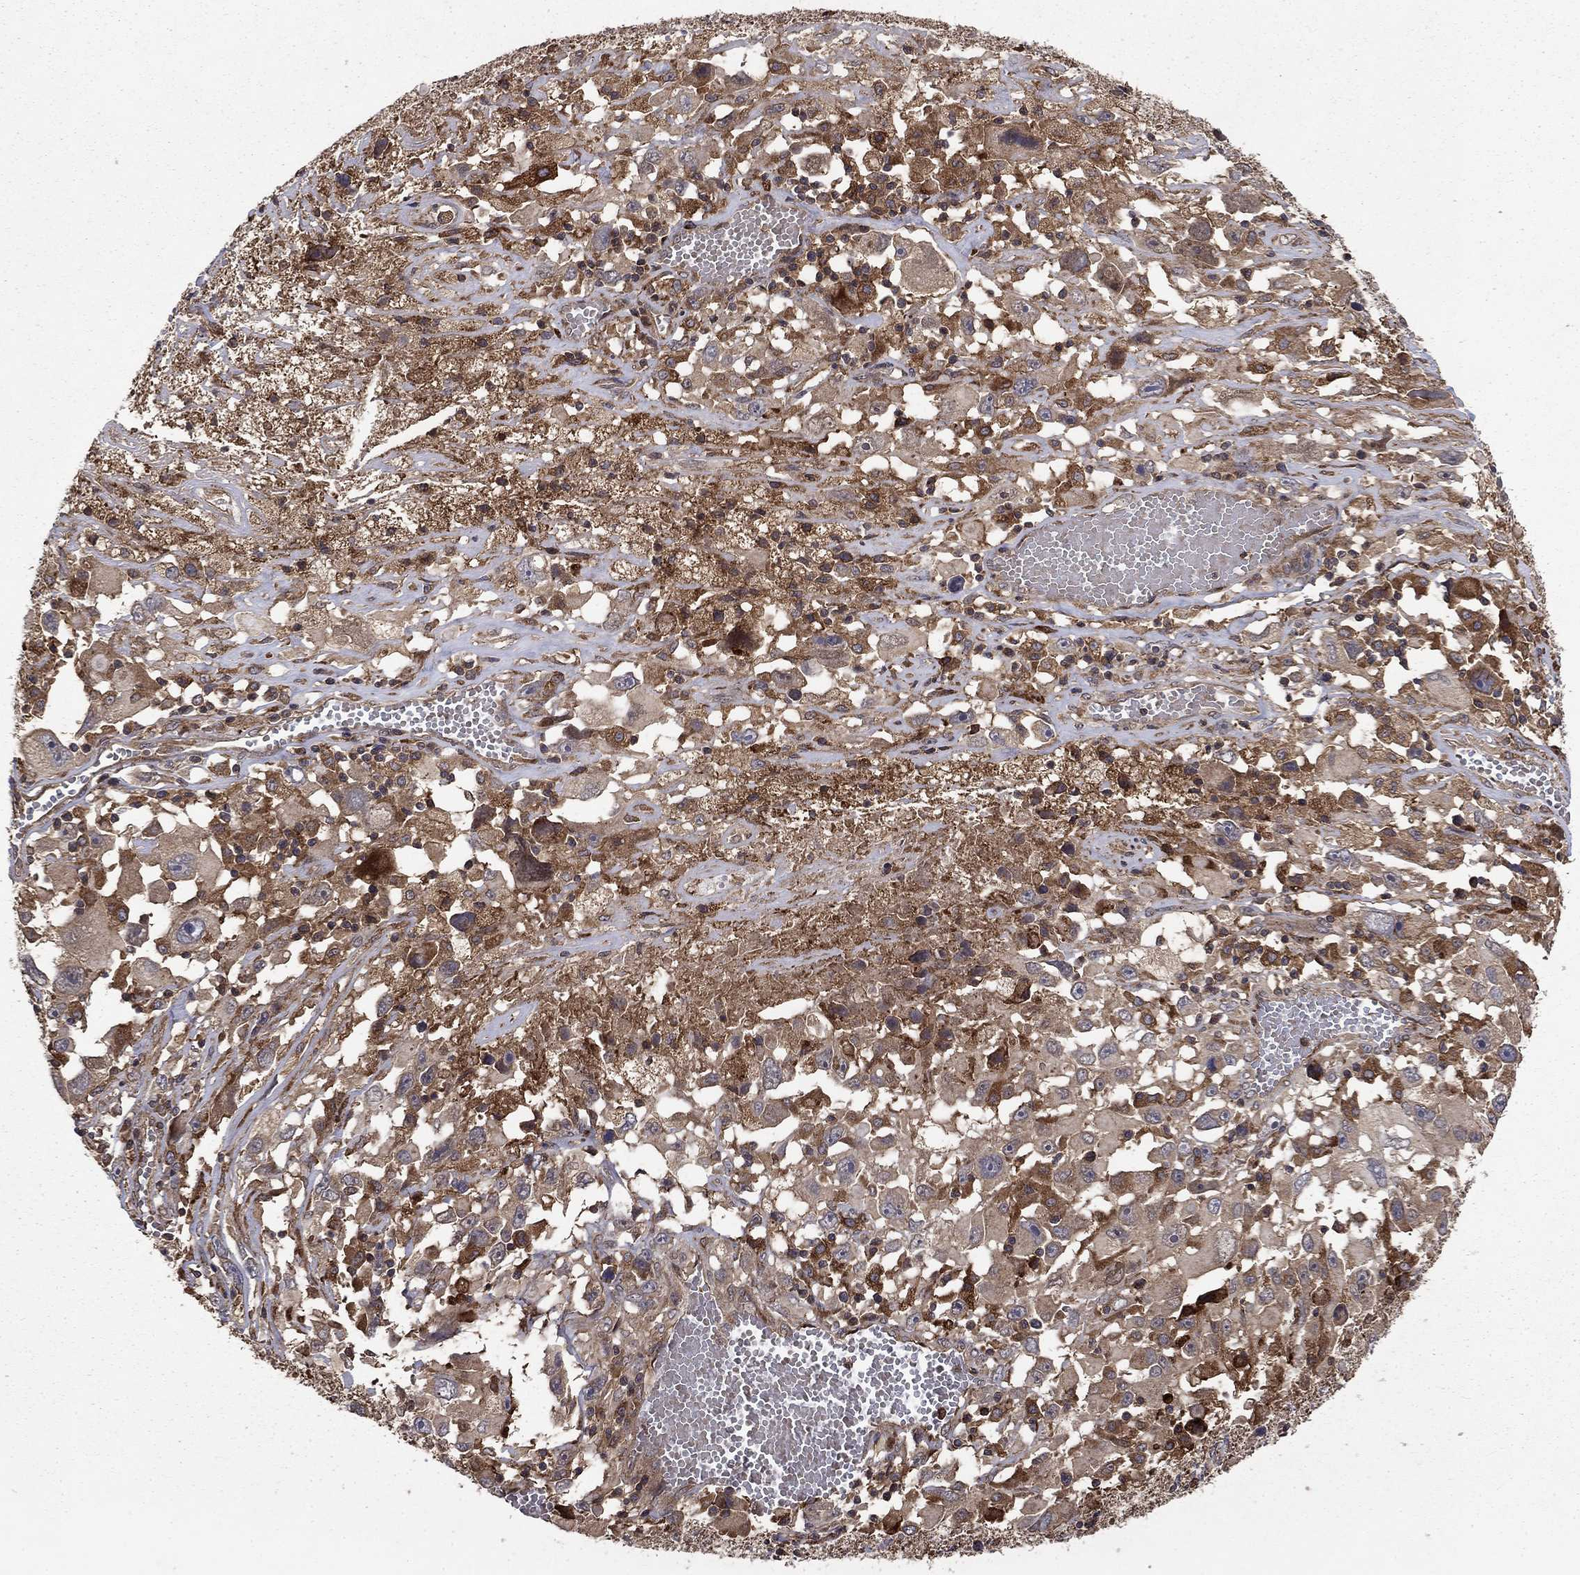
{"staining": {"intensity": "moderate", "quantity": "25%-75%", "location": "cytoplasmic/membranous"}, "tissue": "melanoma", "cell_type": "Tumor cells", "image_type": "cancer", "snomed": [{"axis": "morphology", "description": "Malignant melanoma, Metastatic site"}, {"axis": "topography", "description": "Soft tissue"}], "caption": "There is medium levels of moderate cytoplasmic/membranous expression in tumor cells of melanoma, as demonstrated by immunohistochemical staining (brown color).", "gene": "BABAM2", "patient": {"sex": "male", "age": 50}}